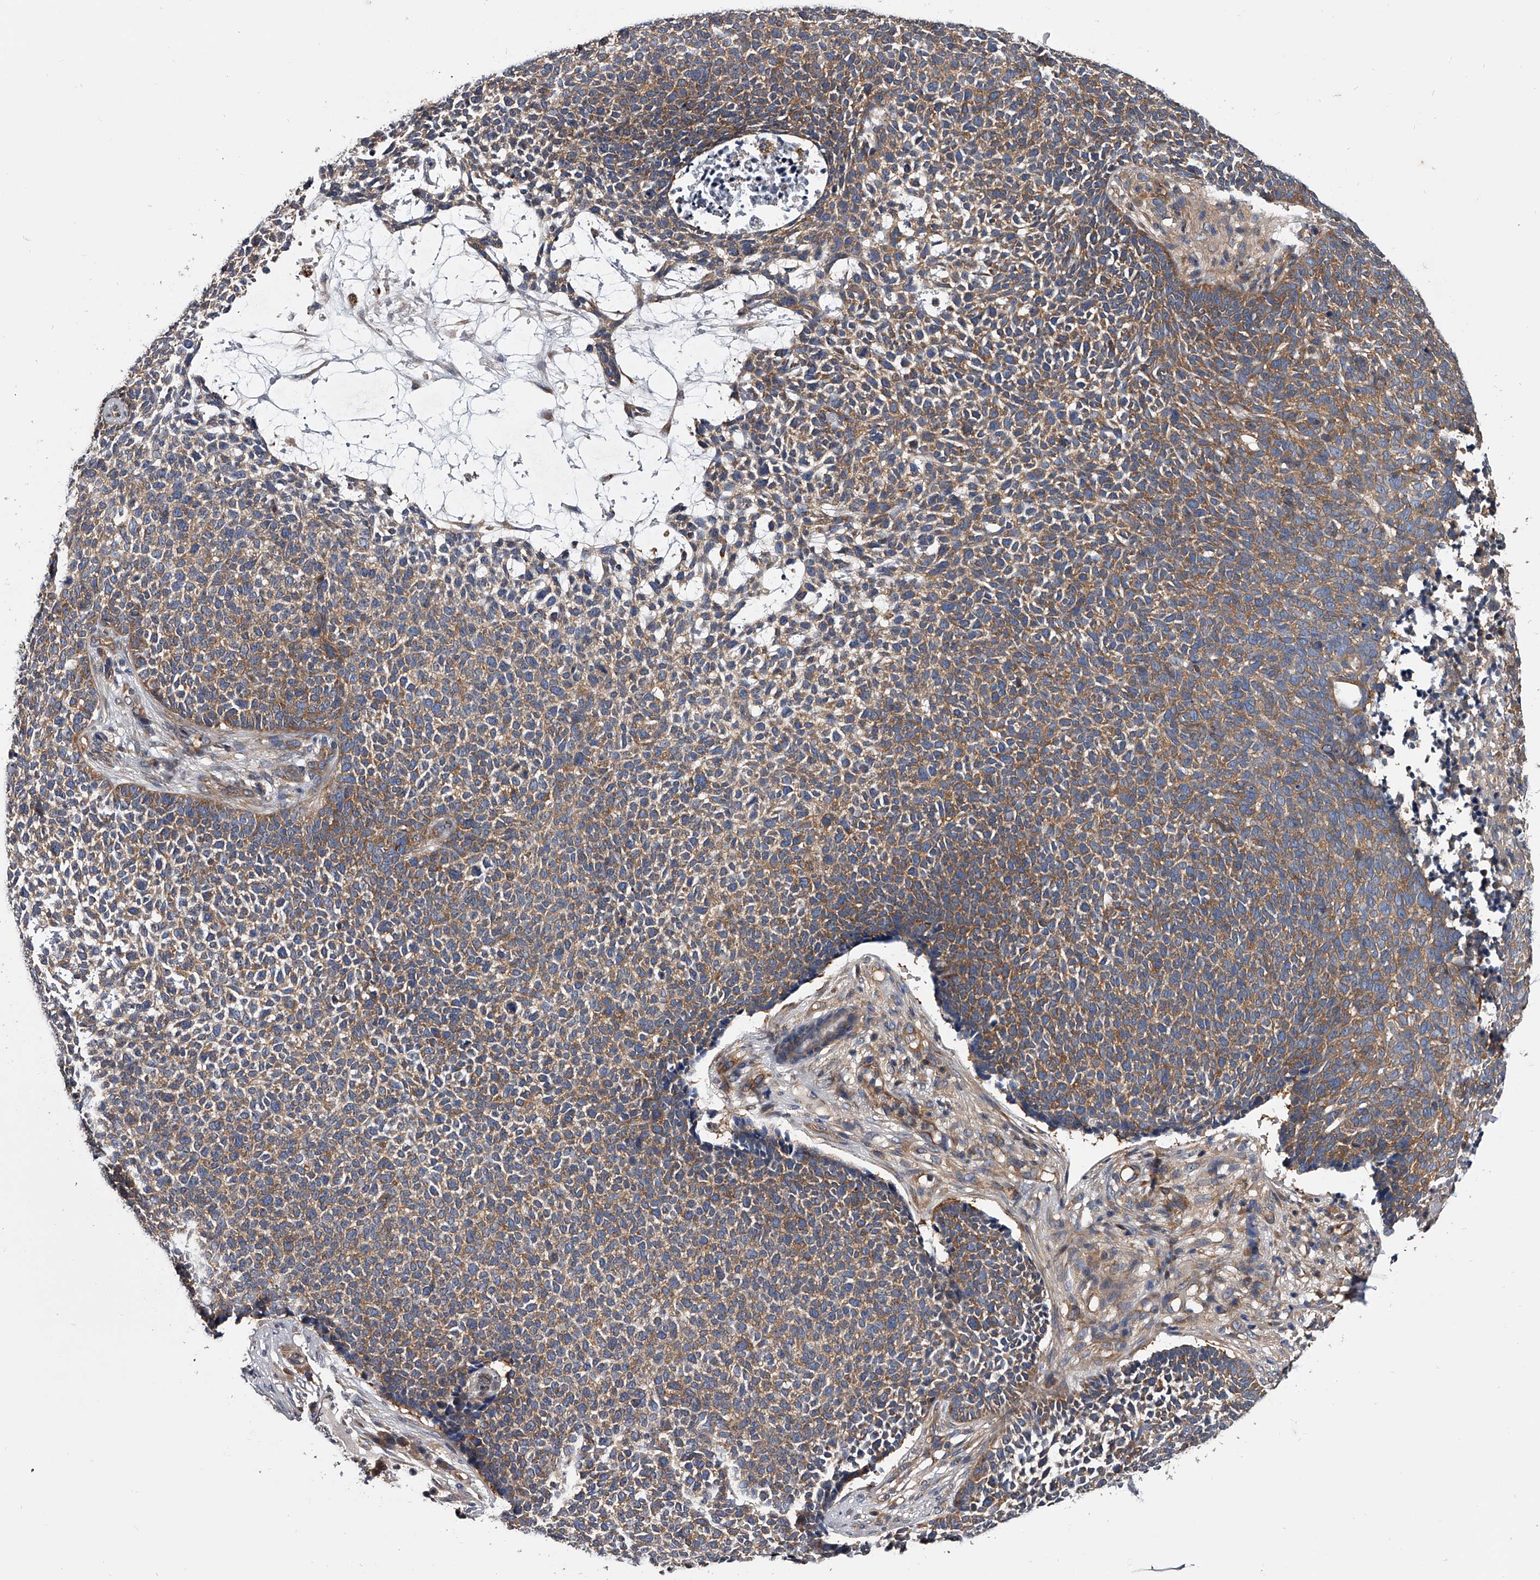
{"staining": {"intensity": "moderate", "quantity": "25%-75%", "location": "cytoplasmic/membranous"}, "tissue": "skin cancer", "cell_type": "Tumor cells", "image_type": "cancer", "snomed": [{"axis": "morphology", "description": "Basal cell carcinoma"}, {"axis": "topography", "description": "Skin"}], "caption": "IHC photomicrograph of skin cancer (basal cell carcinoma) stained for a protein (brown), which demonstrates medium levels of moderate cytoplasmic/membranous positivity in approximately 25%-75% of tumor cells.", "gene": "GAPVD1", "patient": {"sex": "female", "age": 84}}